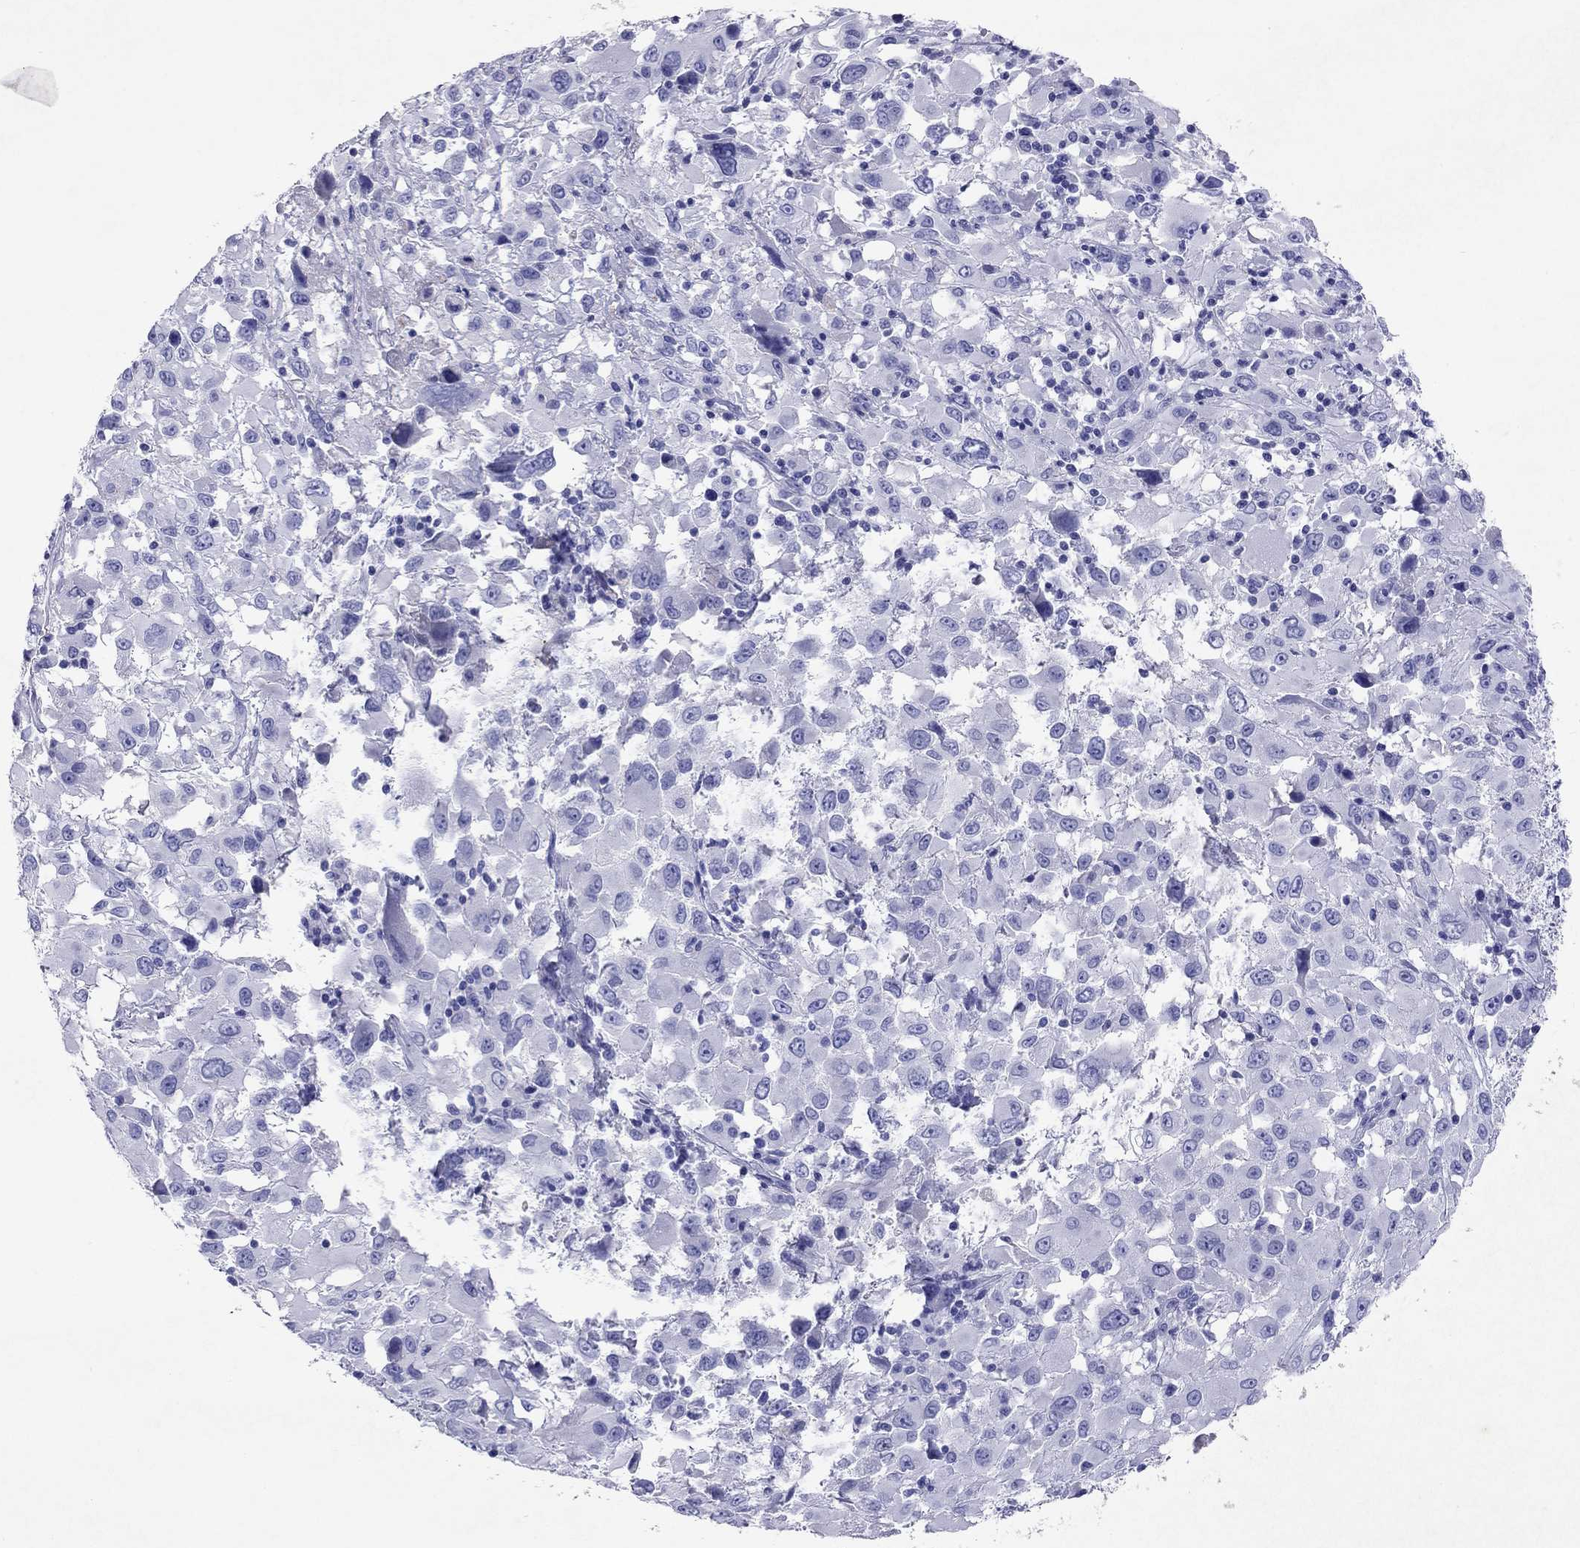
{"staining": {"intensity": "negative", "quantity": "none", "location": "none"}, "tissue": "melanoma", "cell_type": "Tumor cells", "image_type": "cancer", "snomed": [{"axis": "morphology", "description": "Malignant melanoma, Metastatic site"}, {"axis": "topography", "description": "Soft tissue"}], "caption": "The immunohistochemistry micrograph has no significant positivity in tumor cells of melanoma tissue.", "gene": "ARMC12", "patient": {"sex": "male", "age": 50}}